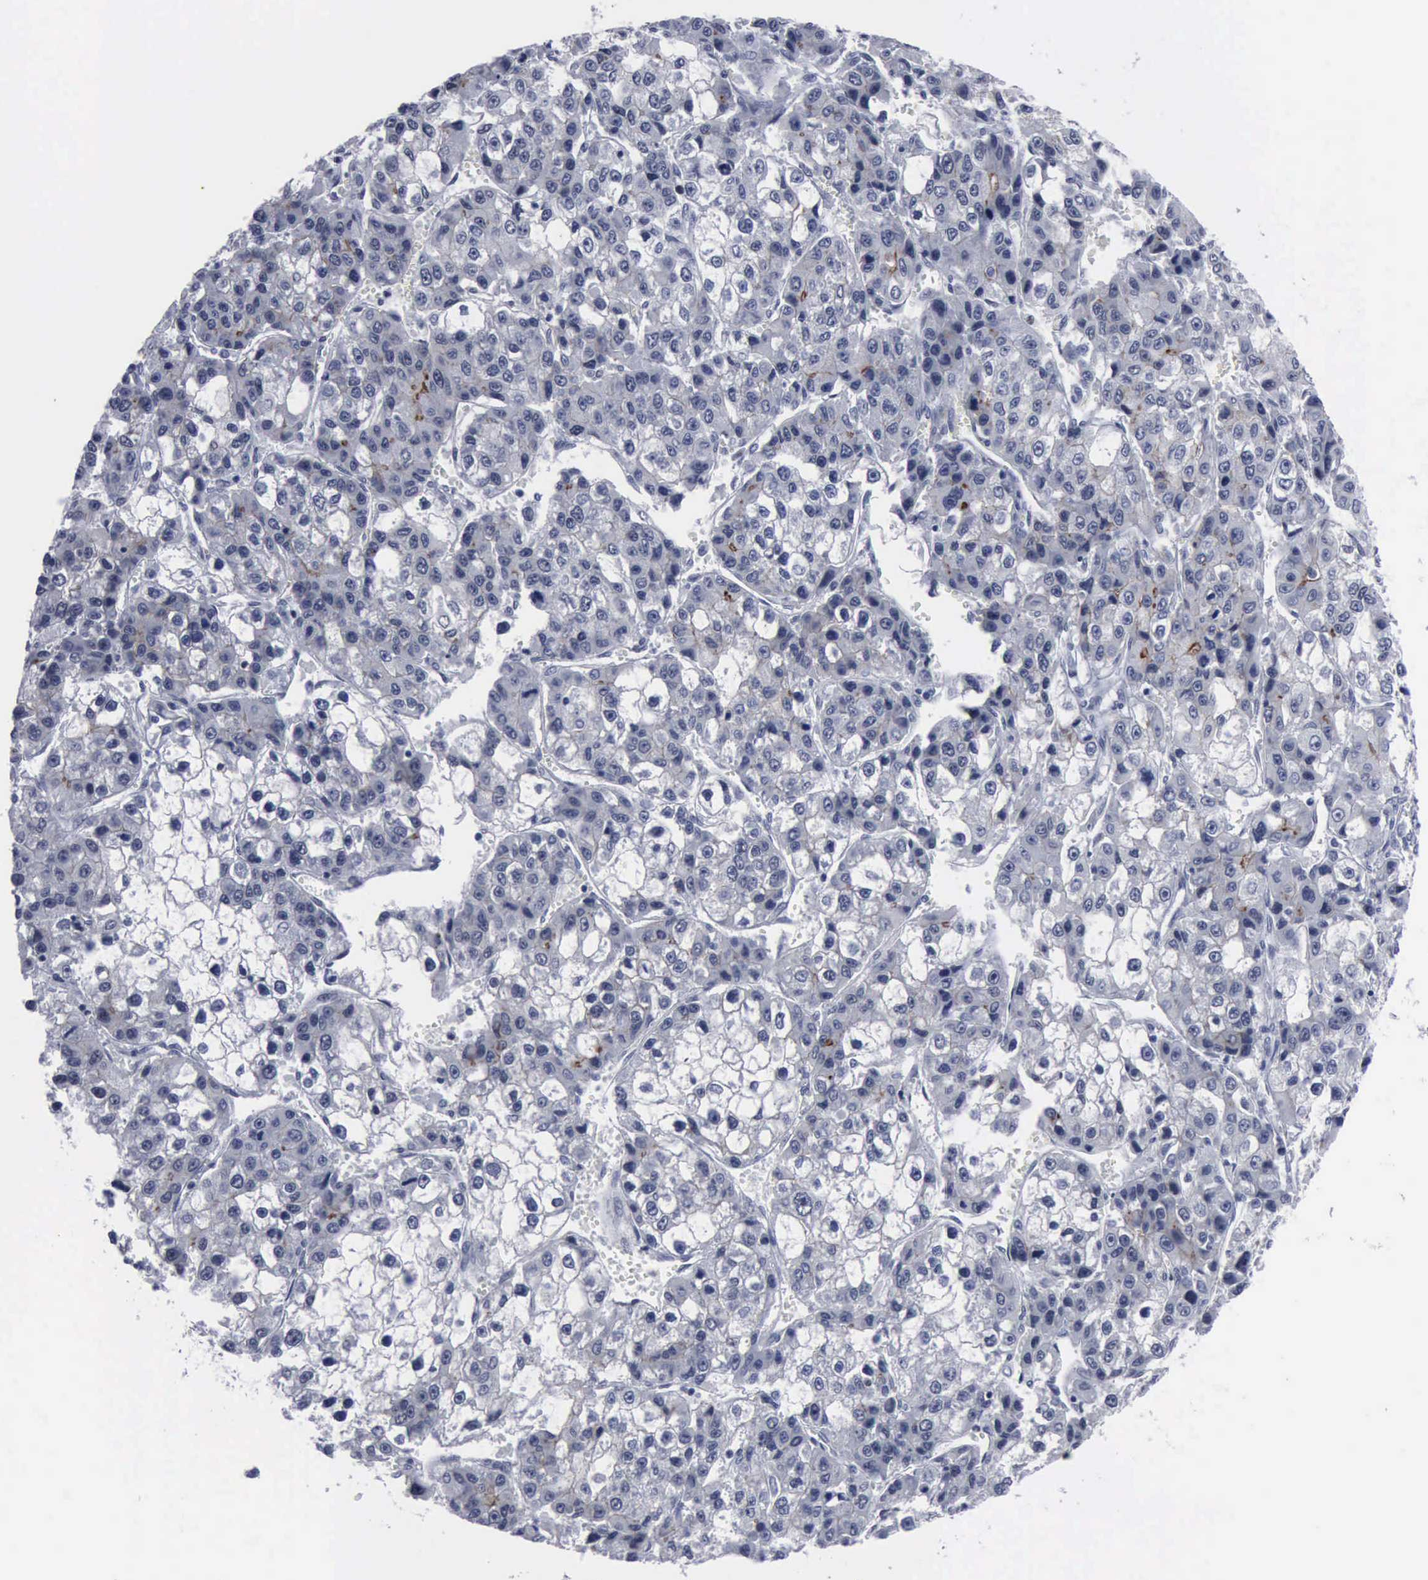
{"staining": {"intensity": "moderate", "quantity": "<25%", "location": "cytoplasmic/membranous"}, "tissue": "liver cancer", "cell_type": "Tumor cells", "image_type": "cancer", "snomed": [{"axis": "morphology", "description": "Carcinoma, Hepatocellular, NOS"}, {"axis": "topography", "description": "Liver"}], "caption": "Human liver cancer stained for a protein (brown) demonstrates moderate cytoplasmic/membranous positive expression in approximately <25% of tumor cells.", "gene": "MCM5", "patient": {"sex": "female", "age": 66}}